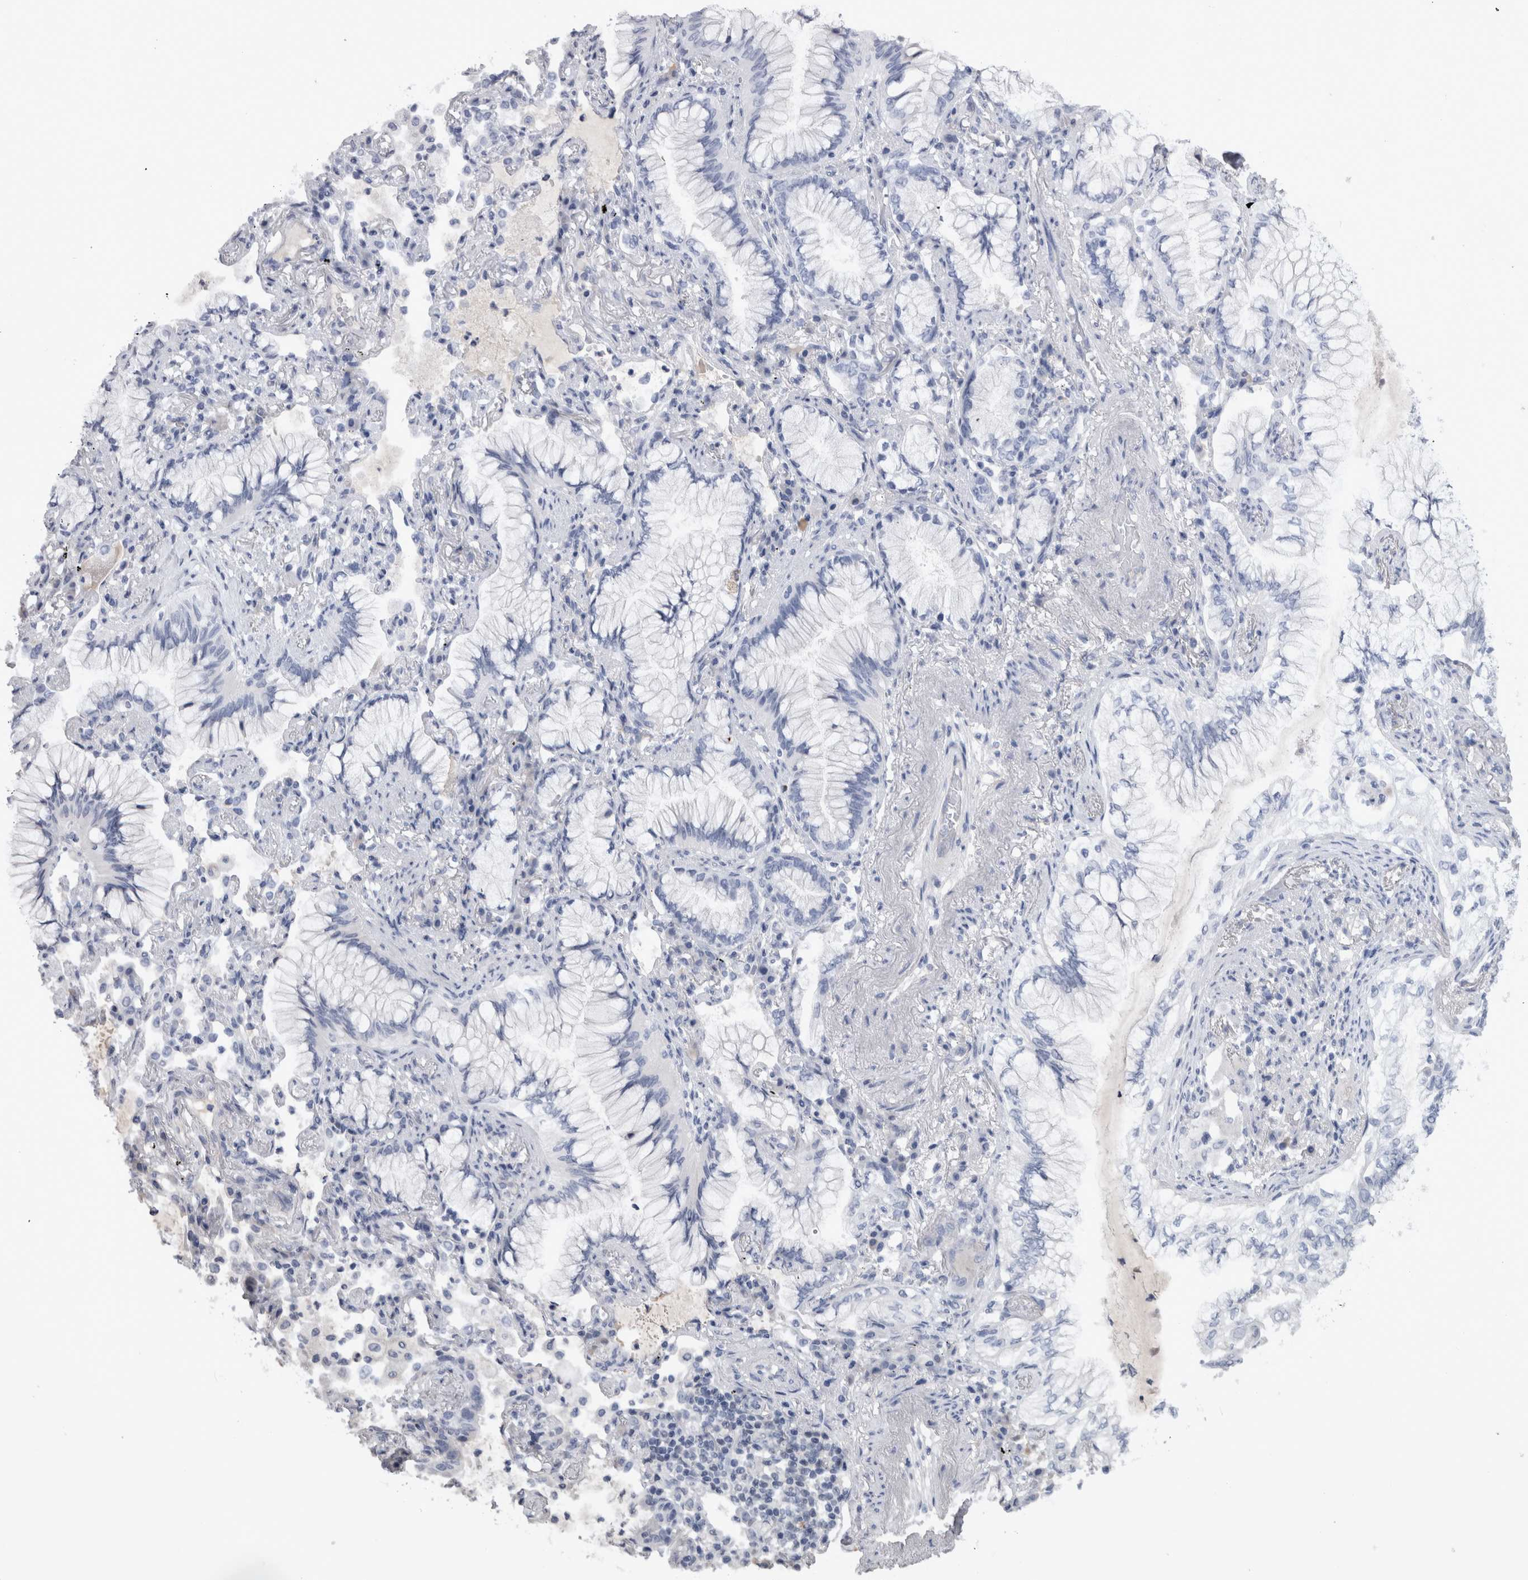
{"staining": {"intensity": "negative", "quantity": "none", "location": "none"}, "tissue": "lung cancer", "cell_type": "Tumor cells", "image_type": "cancer", "snomed": [{"axis": "morphology", "description": "Adenocarcinoma, NOS"}, {"axis": "topography", "description": "Lung"}], "caption": "Protein analysis of lung cancer (adenocarcinoma) demonstrates no significant staining in tumor cells.", "gene": "PAX5", "patient": {"sex": "female", "age": 70}}